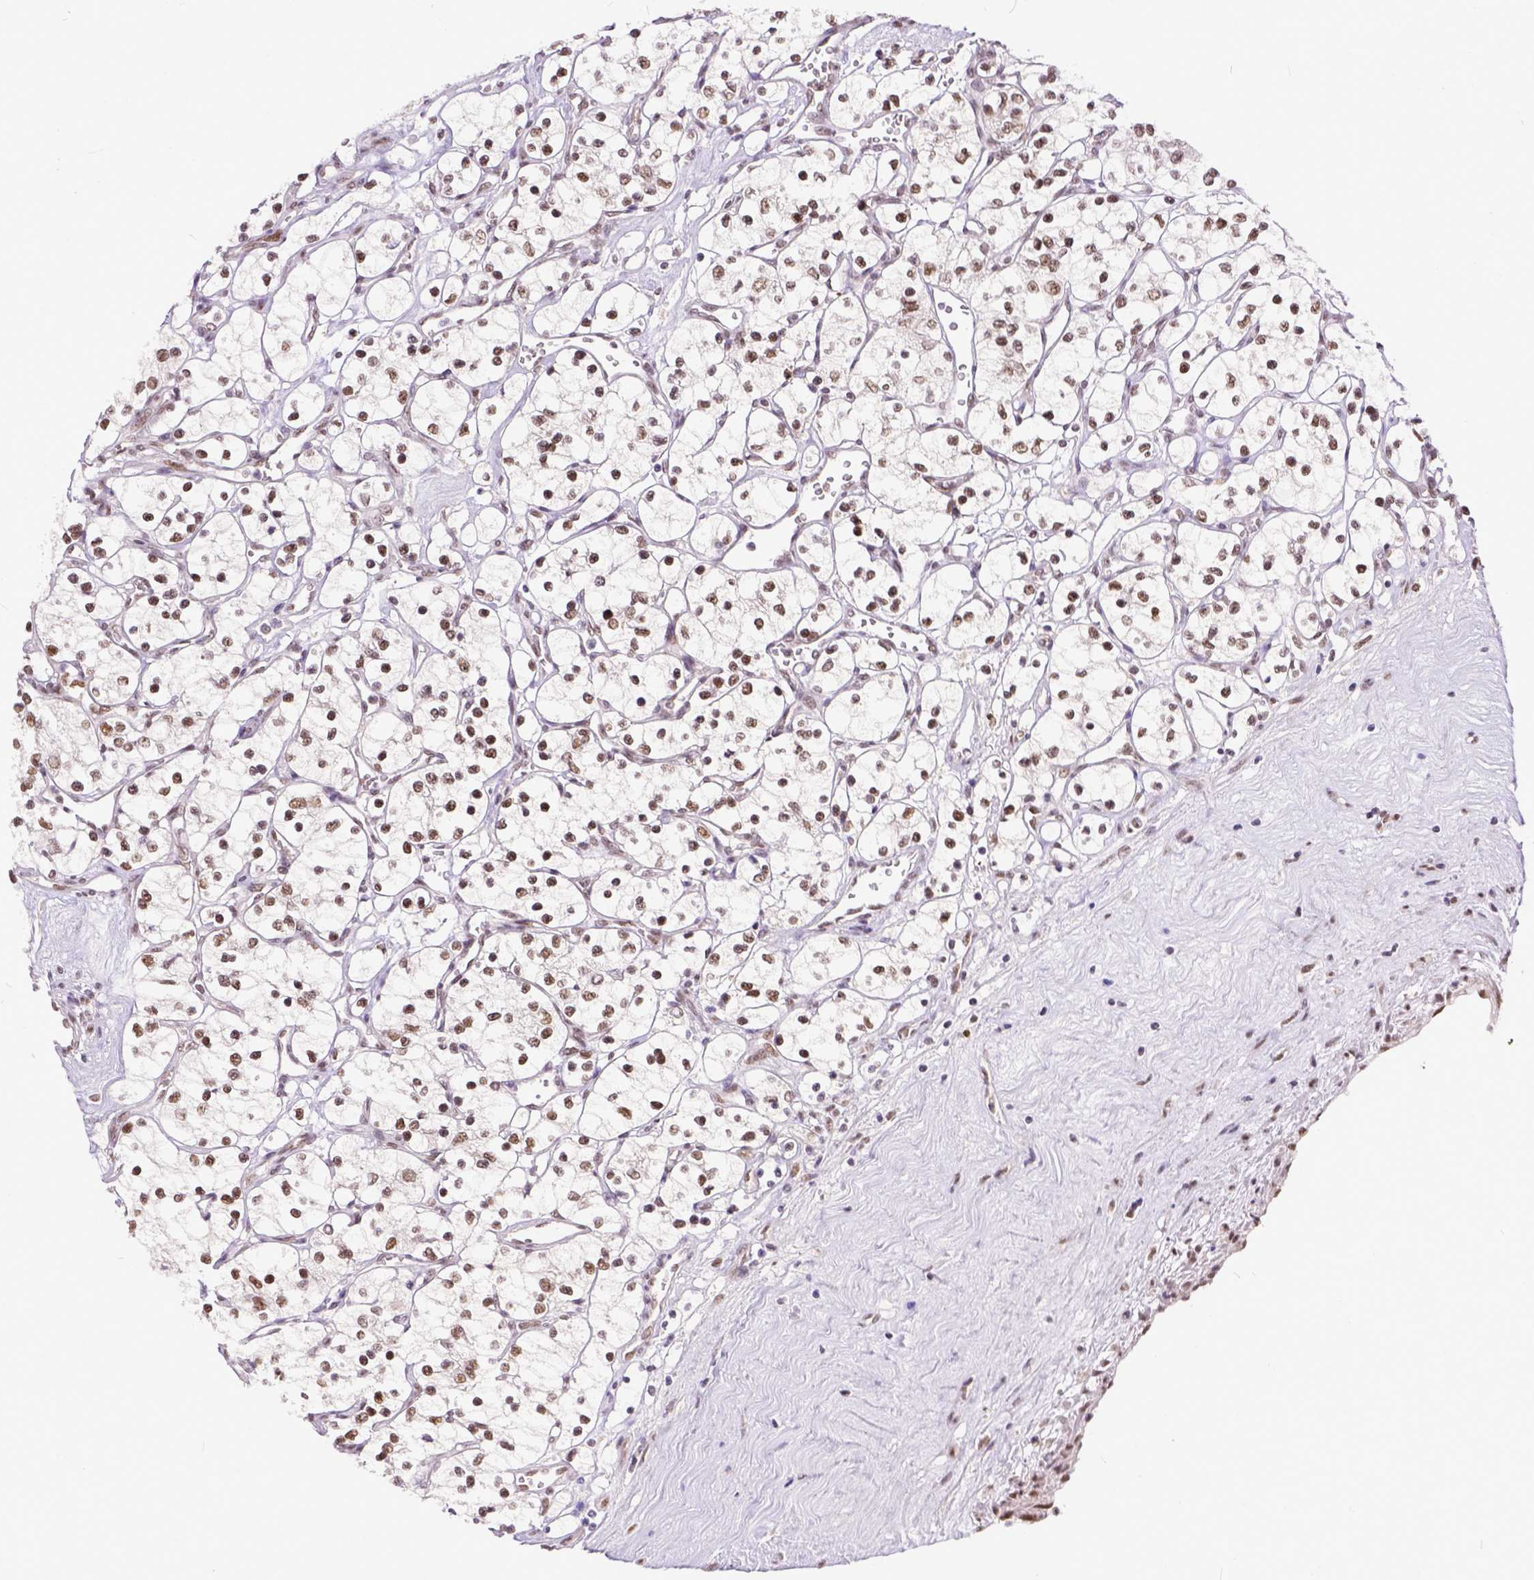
{"staining": {"intensity": "moderate", "quantity": ">75%", "location": "nuclear"}, "tissue": "renal cancer", "cell_type": "Tumor cells", "image_type": "cancer", "snomed": [{"axis": "morphology", "description": "Adenocarcinoma, NOS"}, {"axis": "topography", "description": "Kidney"}], "caption": "A photomicrograph of human renal cancer stained for a protein displays moderate nuclear brown staining in tumor cells. (DAB (3,3'-diaminobenzidine) IHC, brown staining for protein, blue staining for nuclei).", "gene": "ERCC1", "patient": {"sex": "female", "age": 69}}